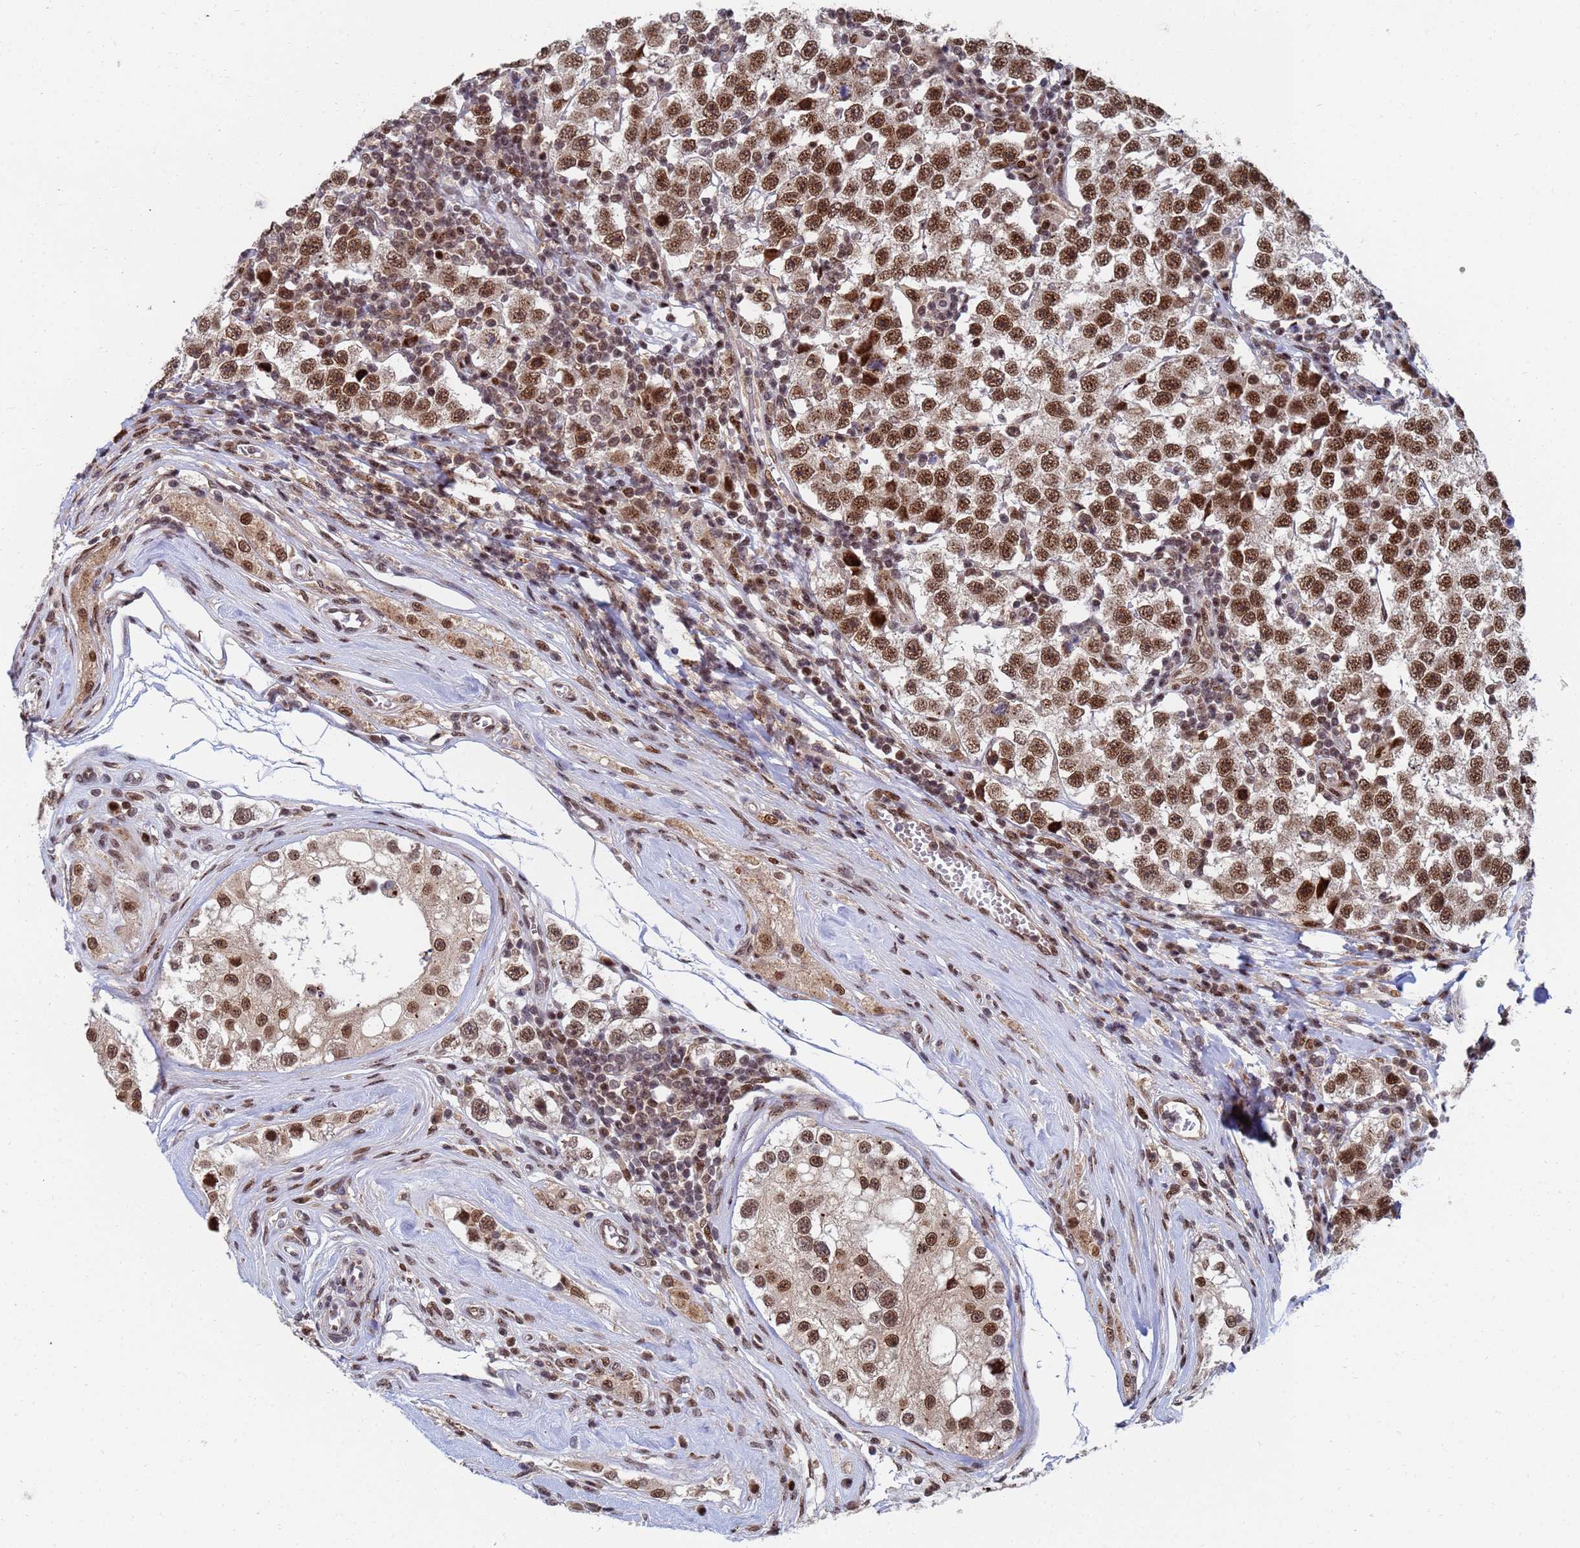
{"staining": {"intensity": "strong", "quantity": ">75%", "location": "nuclear"}, "tissue": "testis cancer", "cell_type": "Tumor cells", "image_type": "cancer", "snomed": [{"axis": "morphology", "description": "Seminoma, NOS"}, {"axis": "topography", "description": "Testis"}], "caption": "Testis cancer (seminoma) stained for a protein reveals strong nuclear positivity in tumor cells.", "gene": "AP5Z1", "patient": {"sex": "male", "age": 34}}